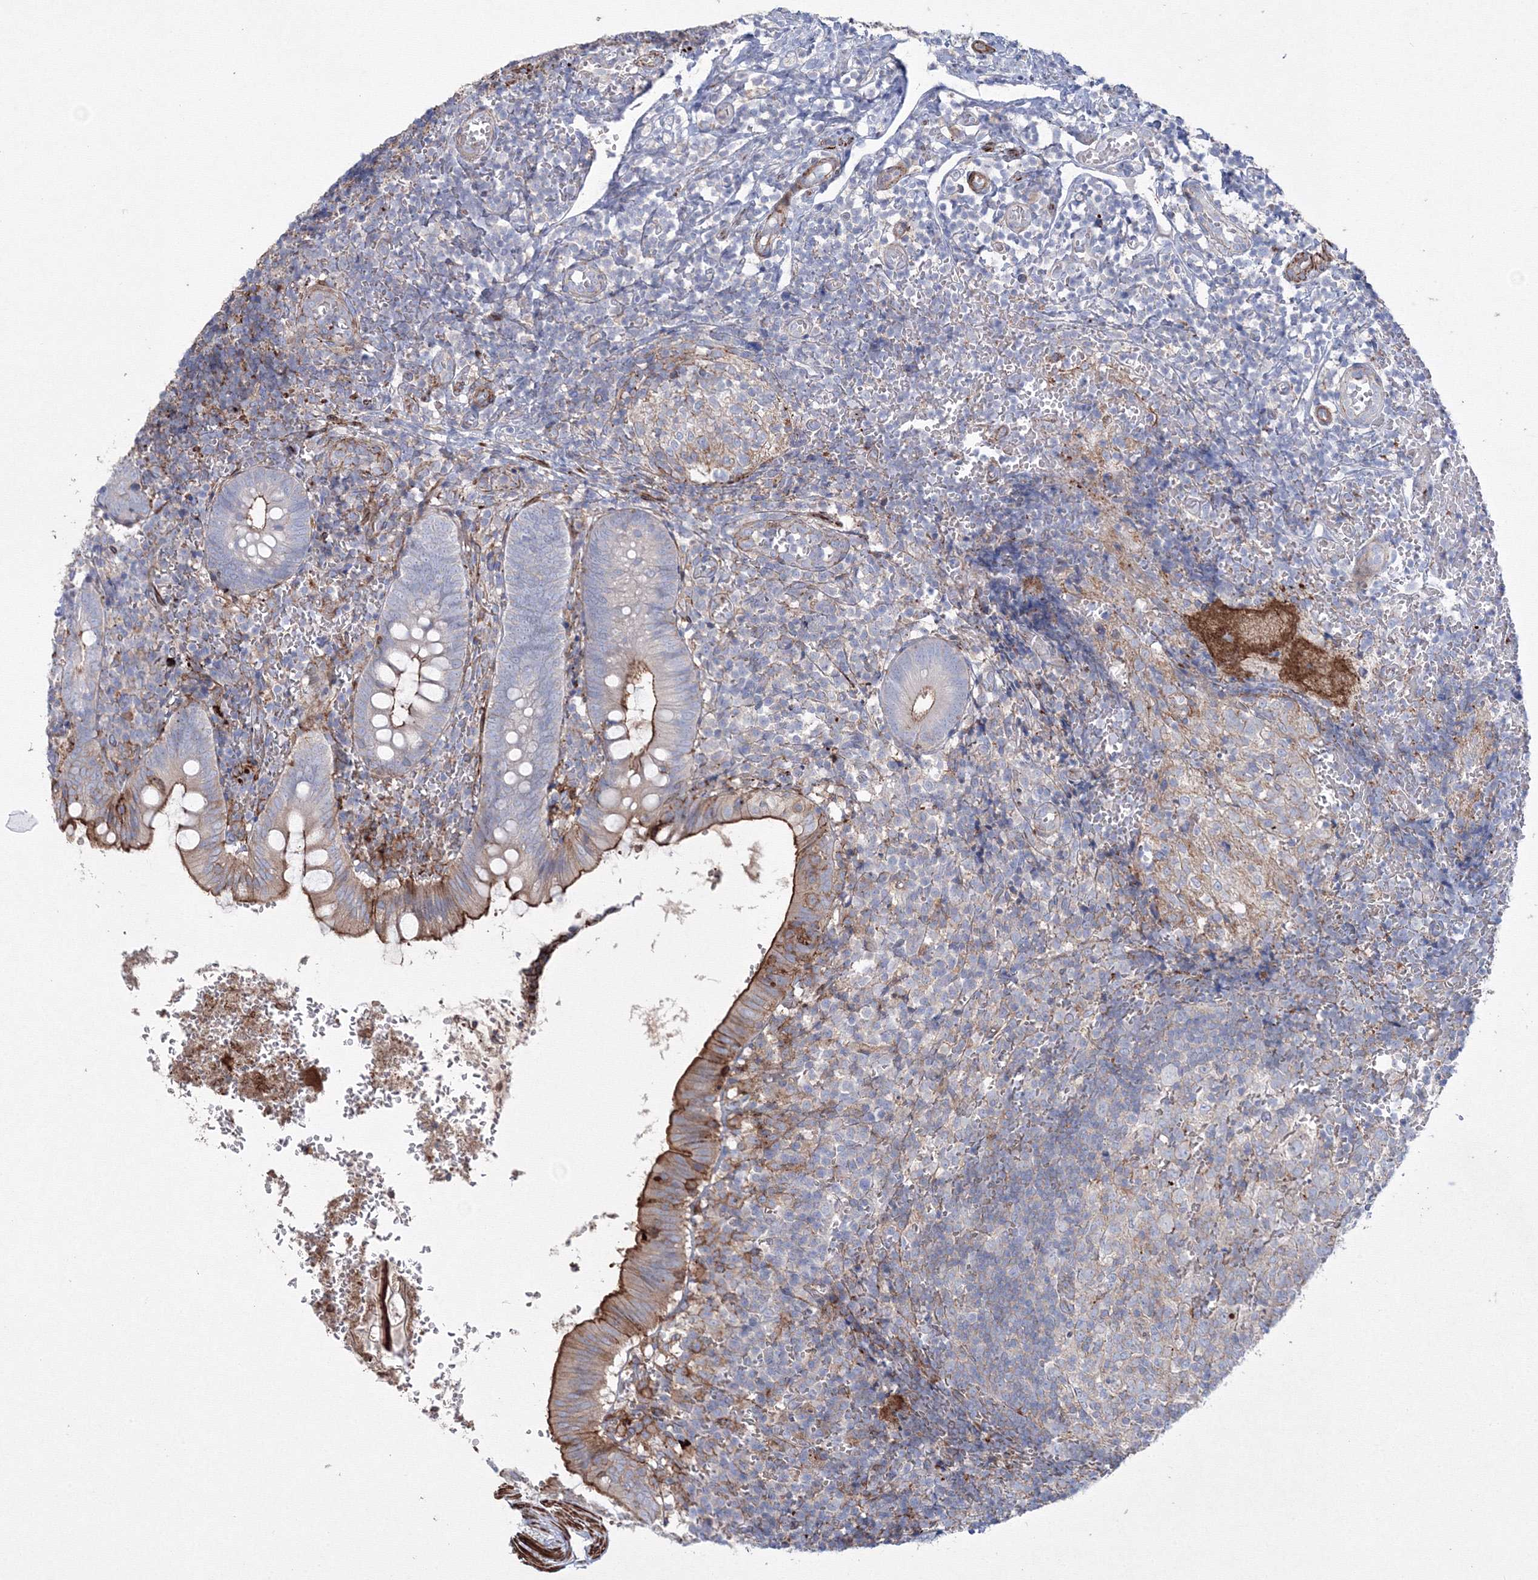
{"staining": {"intensity": "moderate", "quantity": "25%-75%", "location": "cytoplasmic/membranous"}, "tissue": "appendix", "cell_type": "Glandular cells", "image_type": "normal", "snomed": [{"axis": "morphology", "description": "Normal tissue, NOS"}, {"axis": "topography", "description": "Appendix"}], "caption": "Immunohistochemical staining of benign appendix demonstrates medium levels of moderate cytoplasmic/membranous staining in about 25%-75% of glandular cells.", "gene": "GPR82", "patient": {"sex": "male", "age": 8}}